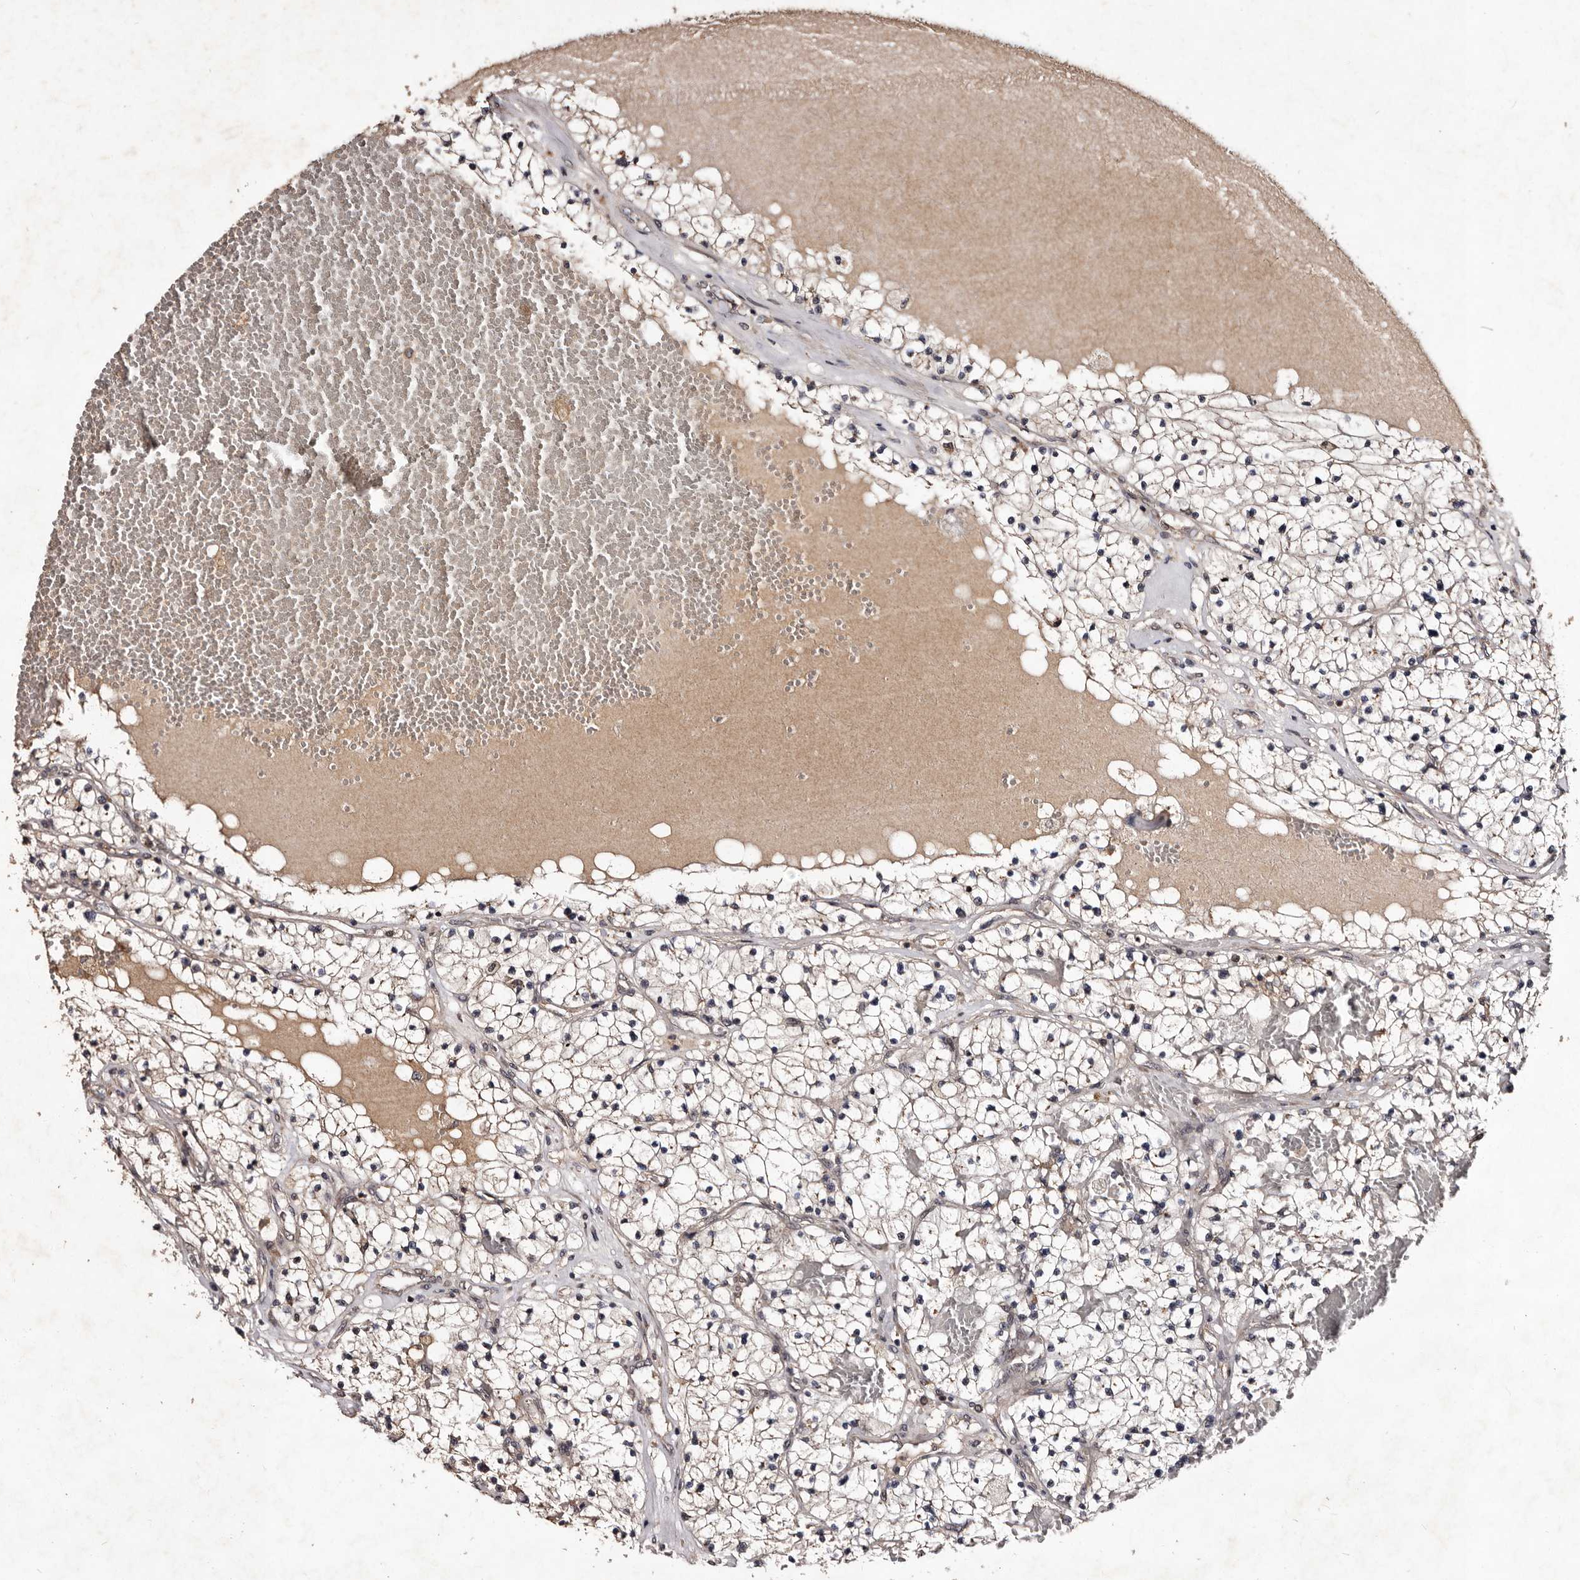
{"staining": {"intensity": "weak", "quantity": "25%-75%", "location": "cytoplasmic/membranous"}, "tissue": "renal cancer", "cell_type": "Tumor cells", "image_type": "cancer", "snomed": [{"axis": "morphology", "description": "Normal tissue, NOS"}, {"axis": "morphology", "description": "Adenocarcinoma, NOS"}, {"axis": "topography", "description": "Kidney"}], "caption": "Weak cytoplasmic/membranous expression for a protein is seen in about 25%-75% of tumor cells of adenocarcinoma (renal) using immunohistochemistry.", "gene": "MKRN3", "patient": {"sex": "male", "age": 68}}